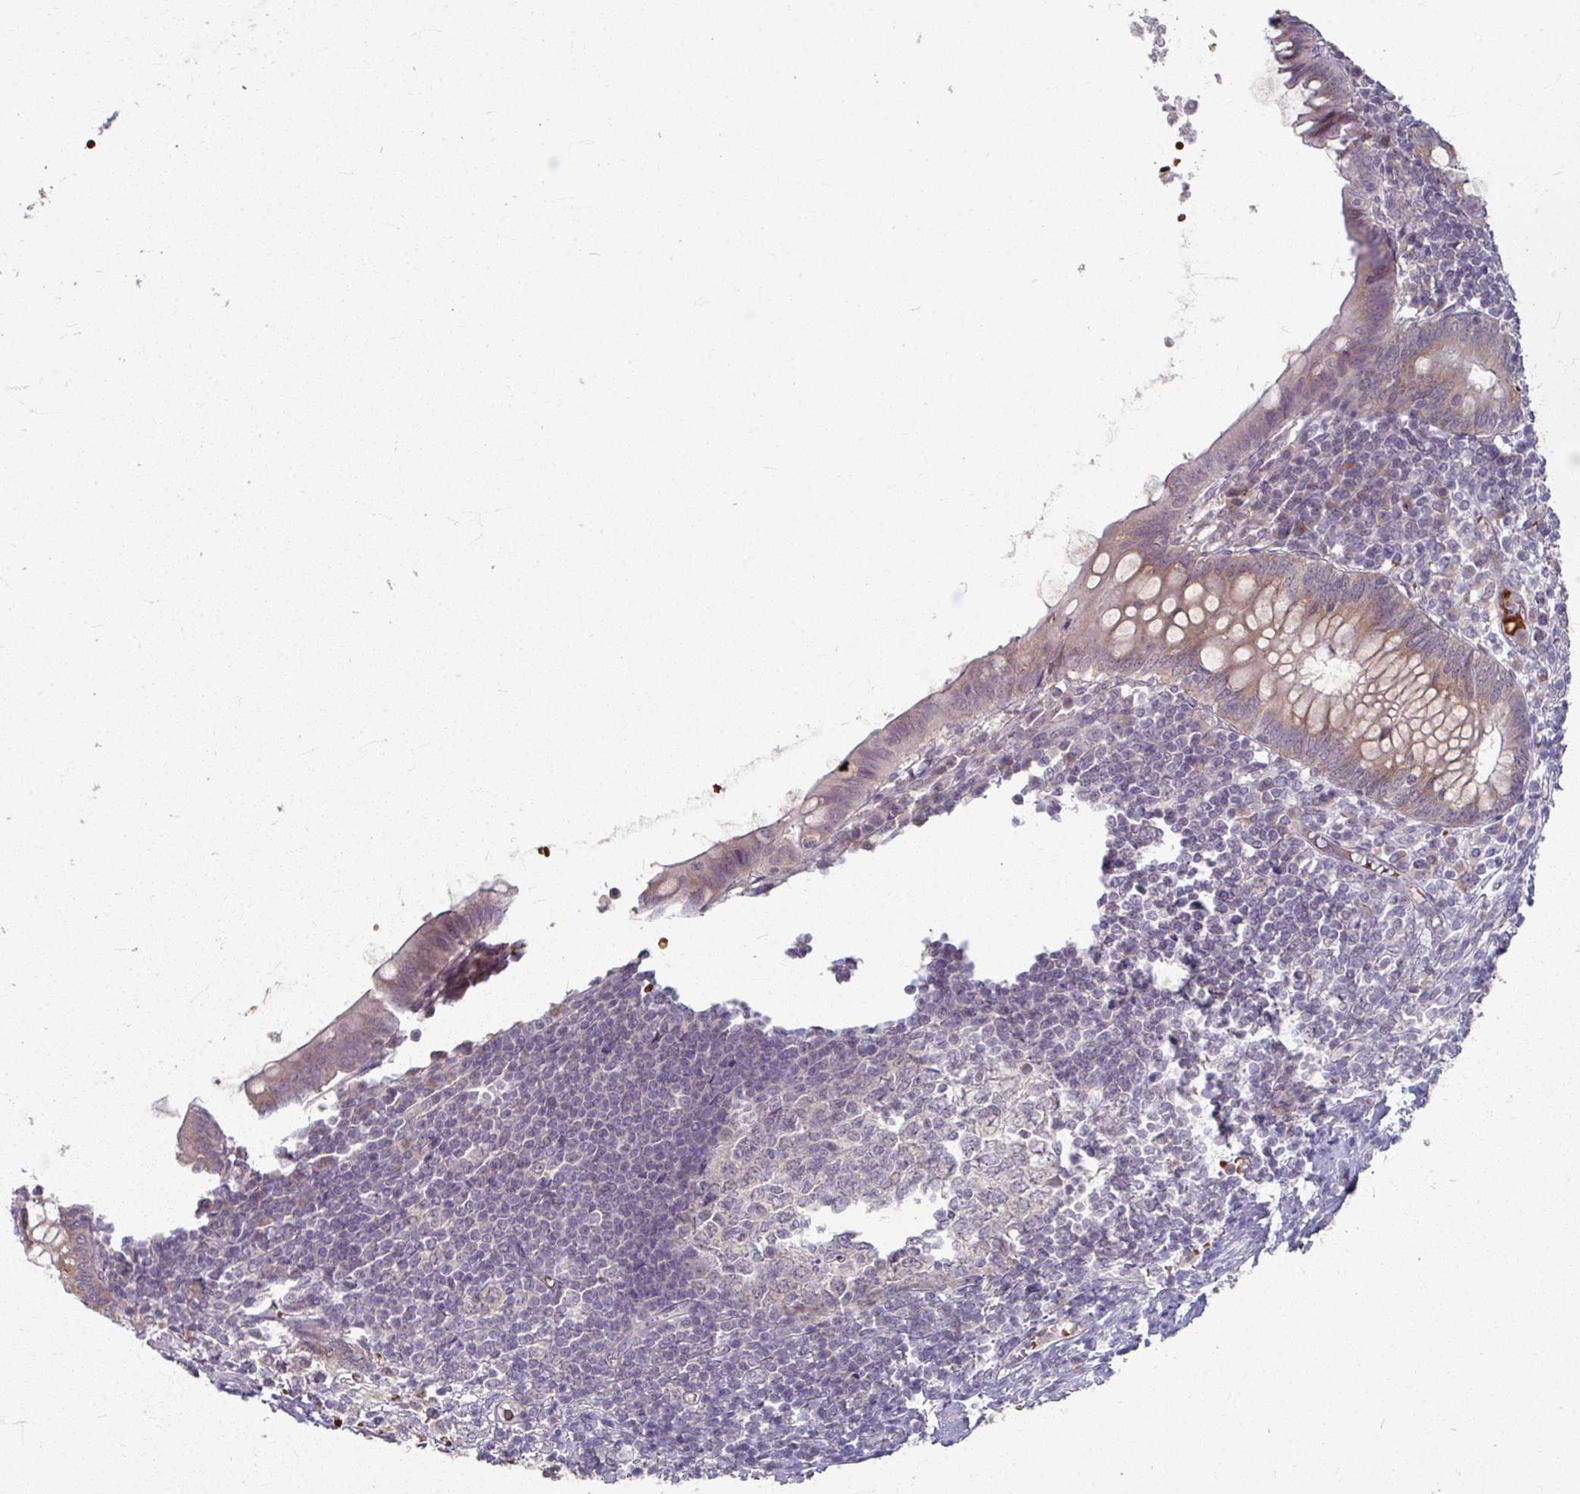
{"staining": {"intensity": "moderate", "quantity": ">75%", "location": "cytoplasmic/membranous"}, "tissue": "appendix", "cell_type": "Glandular cells", "image_type": "normal", "snomed": [{"axis": "morphology", "description": "Normal tissue, NOS"}, {"axis": "topography", "description": "Appendix"}], "caption": "Moderate cytoplasmic/membranous staining for a protein is seen in approximately >75% of glandular cells of normal appendix using IHC.", "gene": "KMT5C", "patient": {"sex": "male", "age": 83}}